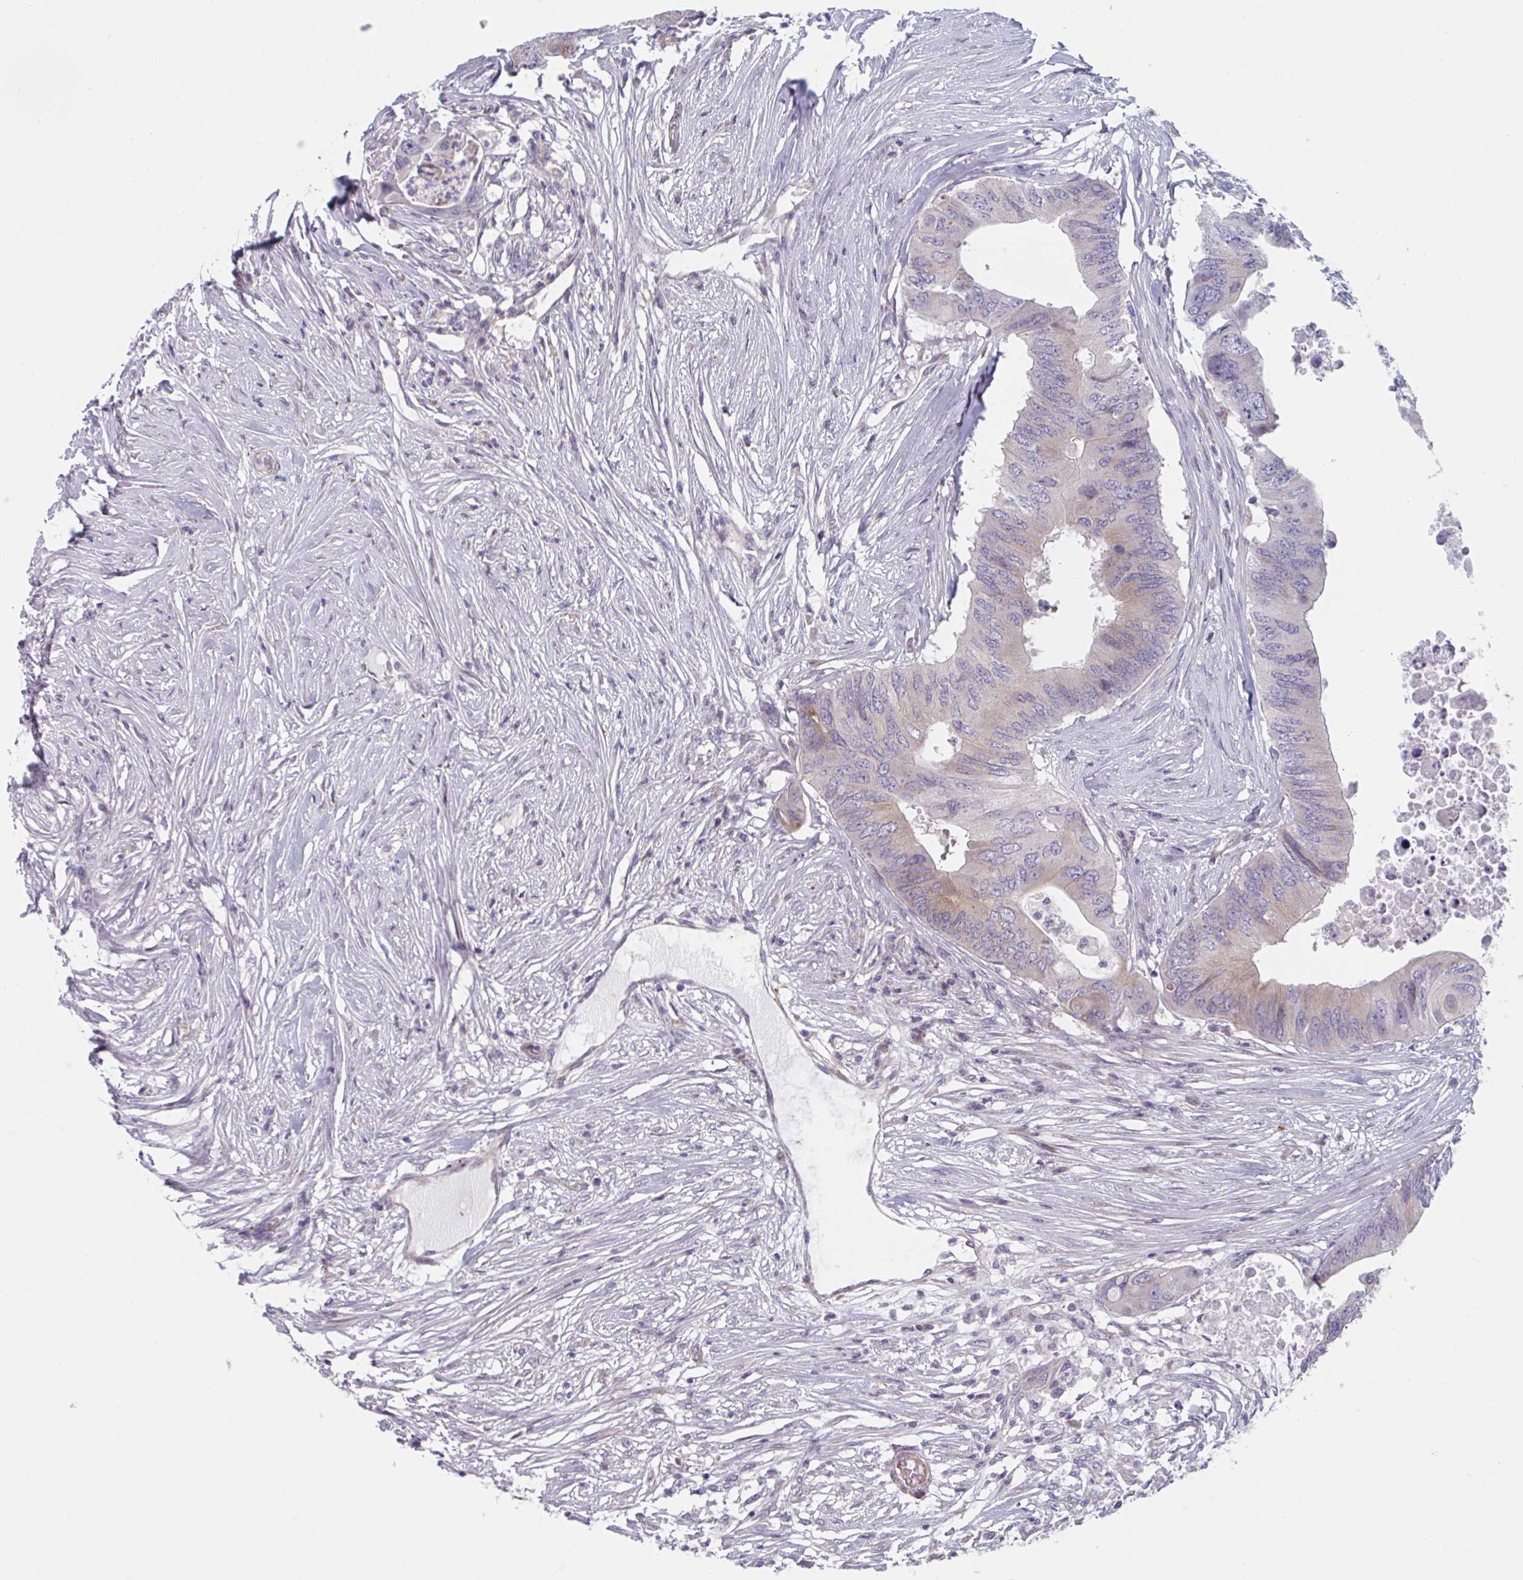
{"staining": {"intensity": "weak", "quantity": "<25%", "location": "cytoplasmic/membranous"}, "tissue": "colorectal cancer", "cell_type": "Tumor cells", "image_type": "cancer", "snomed": [{"axis": "morphology", "description": "Adenocarcinoma, NOS"}, {"axis": "topography", "description": "Colon"}], "caption": "Tumor cells show no significant protein expression in adenocarcinoma (colorectal).", "gene": "TNFSF10", "patient": {"sex": "male", "age": 71}}